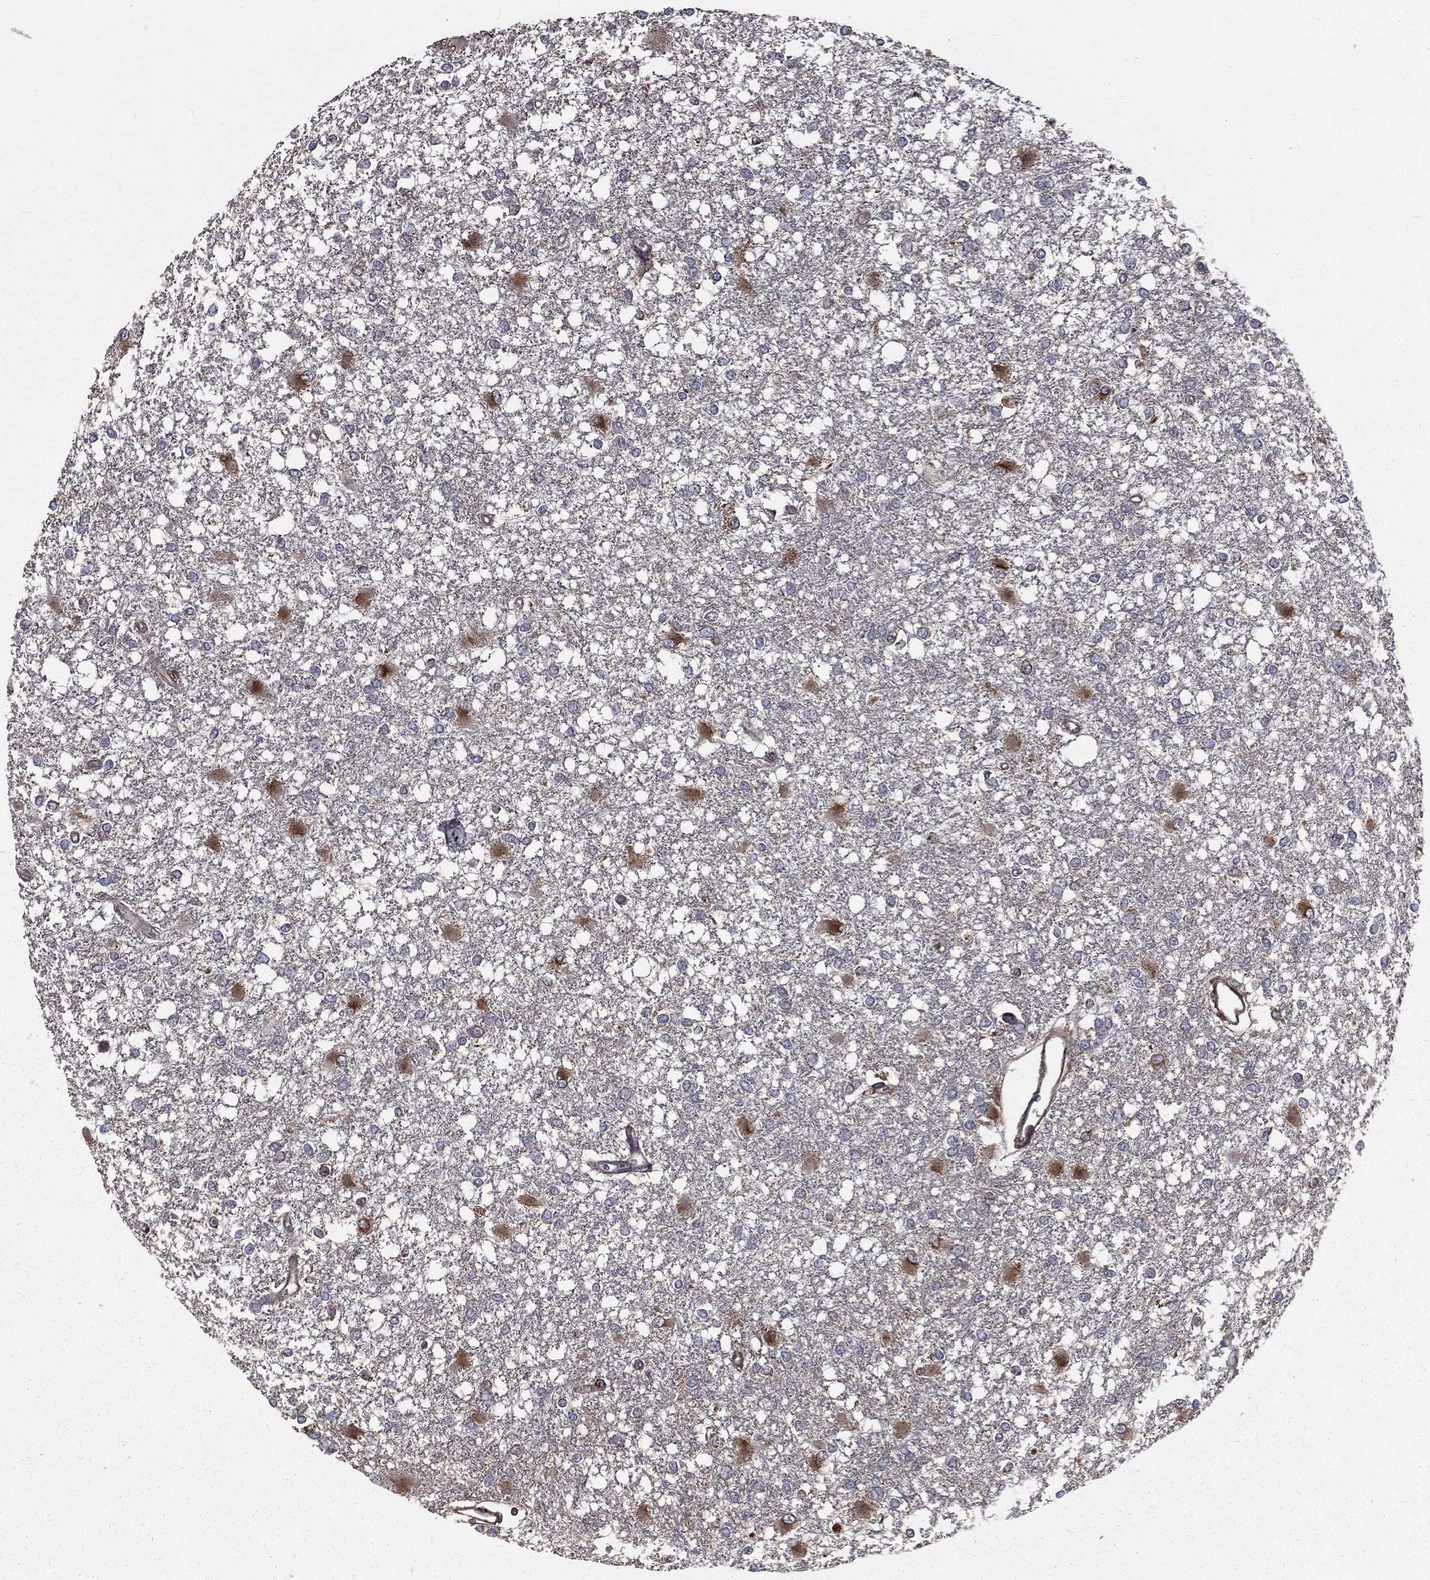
{"staining": {"intensity": "moderate", "quantity": "<25%", "location": "cytoplasmic/membranous"}, "tissue": "glioma", "cell_type": "Tumor cells", "image_type": "cancer", "snomed": [{"axis": "morphology", "description": "Glioma, malignant, High grade"}, {"axis": "topography", "description": "Cerebral cortex"}], "caption": "DAB (3,3'-diaminobenzidine) immunohistochemical staining of human glioma demonstrates moderate cytoplasmic/membranous protein expression in approximately <25% of tumor cells.", "gene": "OLFML1", "patient": {"sex": "male", "age": 79}}